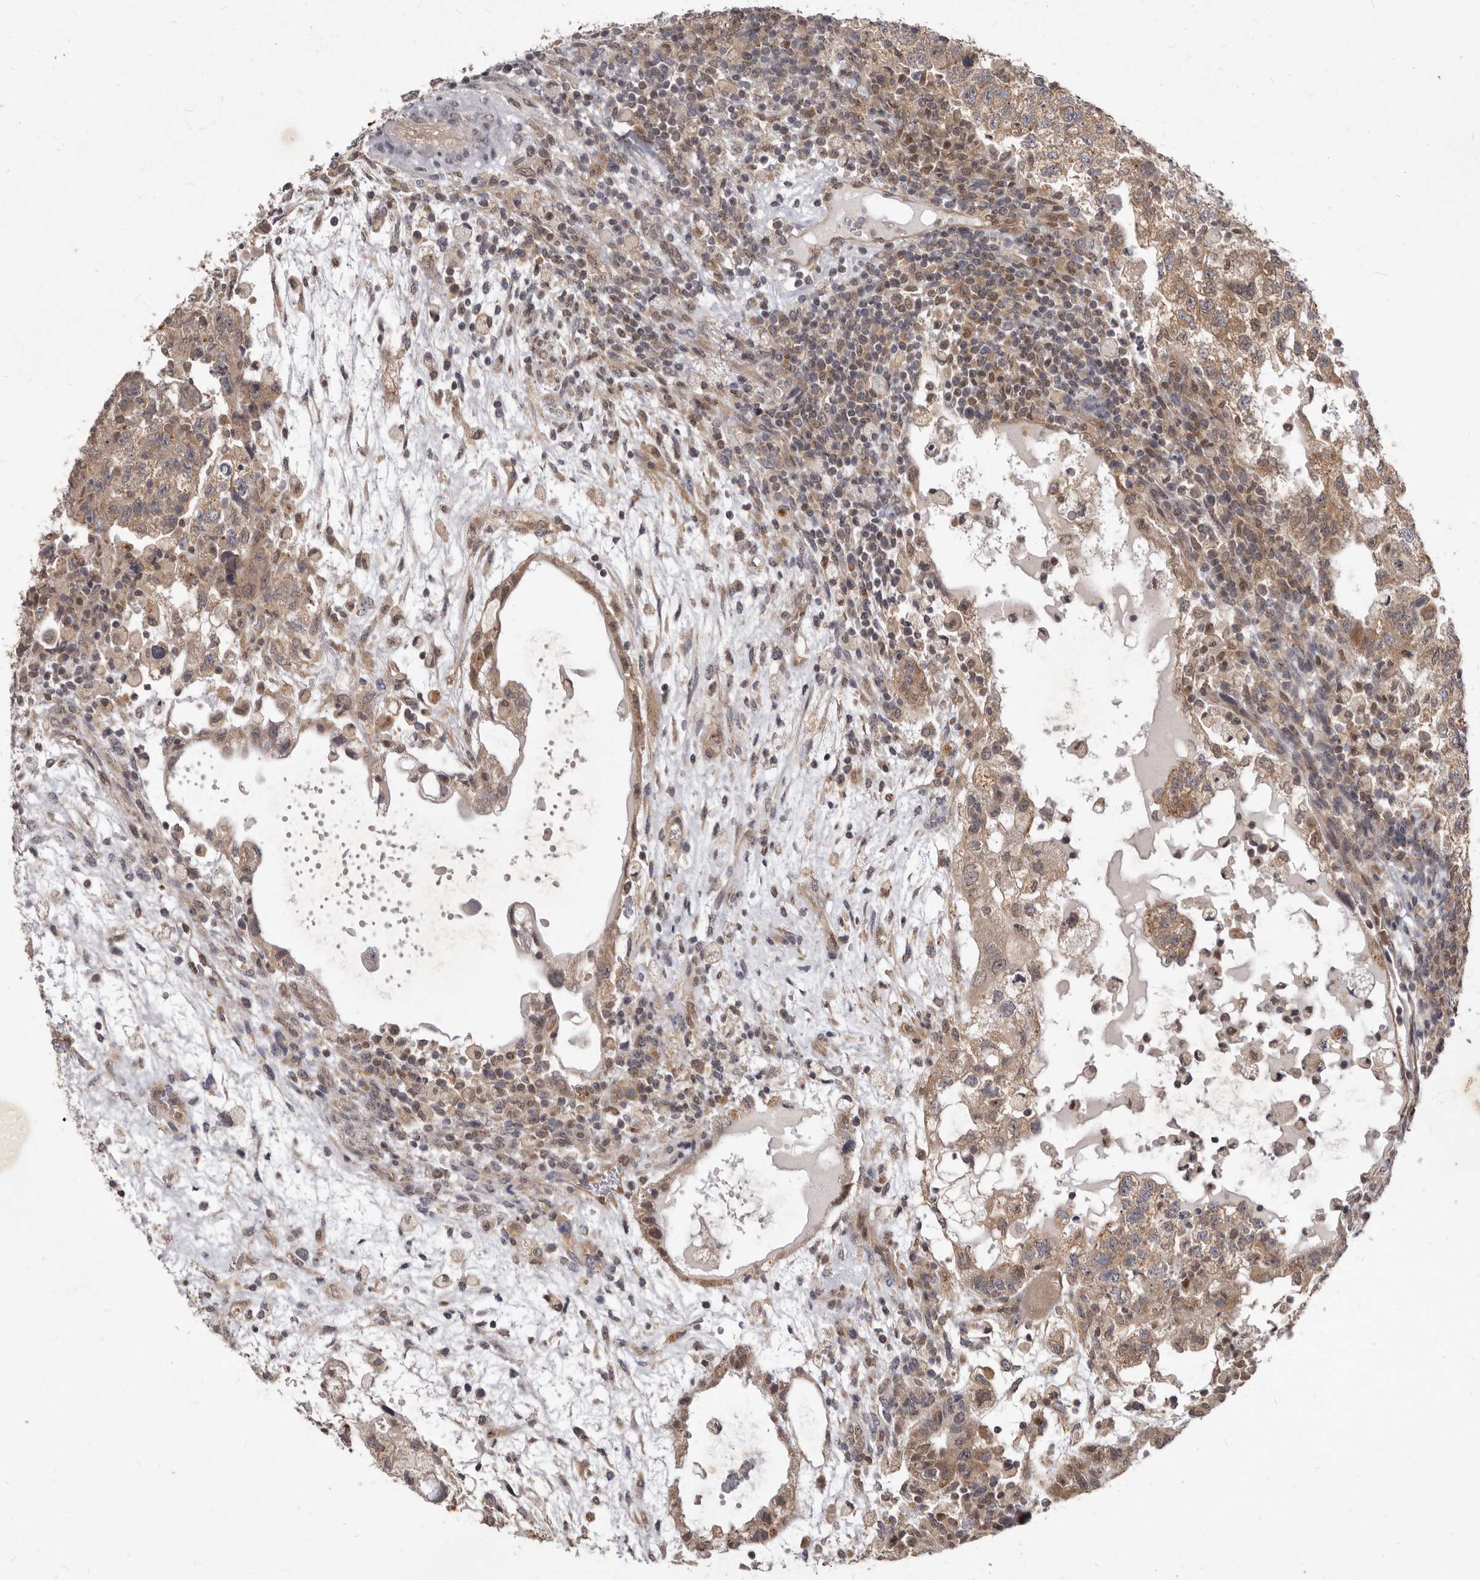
{"staining": {"intensity": "moderate", "quantity": ">75%", "location": "cytoplasmic/membranous"}, "tissue": "testis cancer", "cell_type": "Tumor cells", "image_type": "cancer", "snomed": [{"axis": "morphology", "description": "Carcinoma, Embryonal, NOS"}, {"axis": "topography", "description": "Testis"}], "caption": "High-power microscopy captured an IHC image of testis embryonal carcinoma, revealing moderate cytoplasmic/membranous staining in approximately >75% of tumor cells. (DAB (3,3'-diaminobenzidine) = brown stain, brightfield microscopy at high magnification).", "gene": "ACLY", "patient": {"sex": "male", "age": 36}}